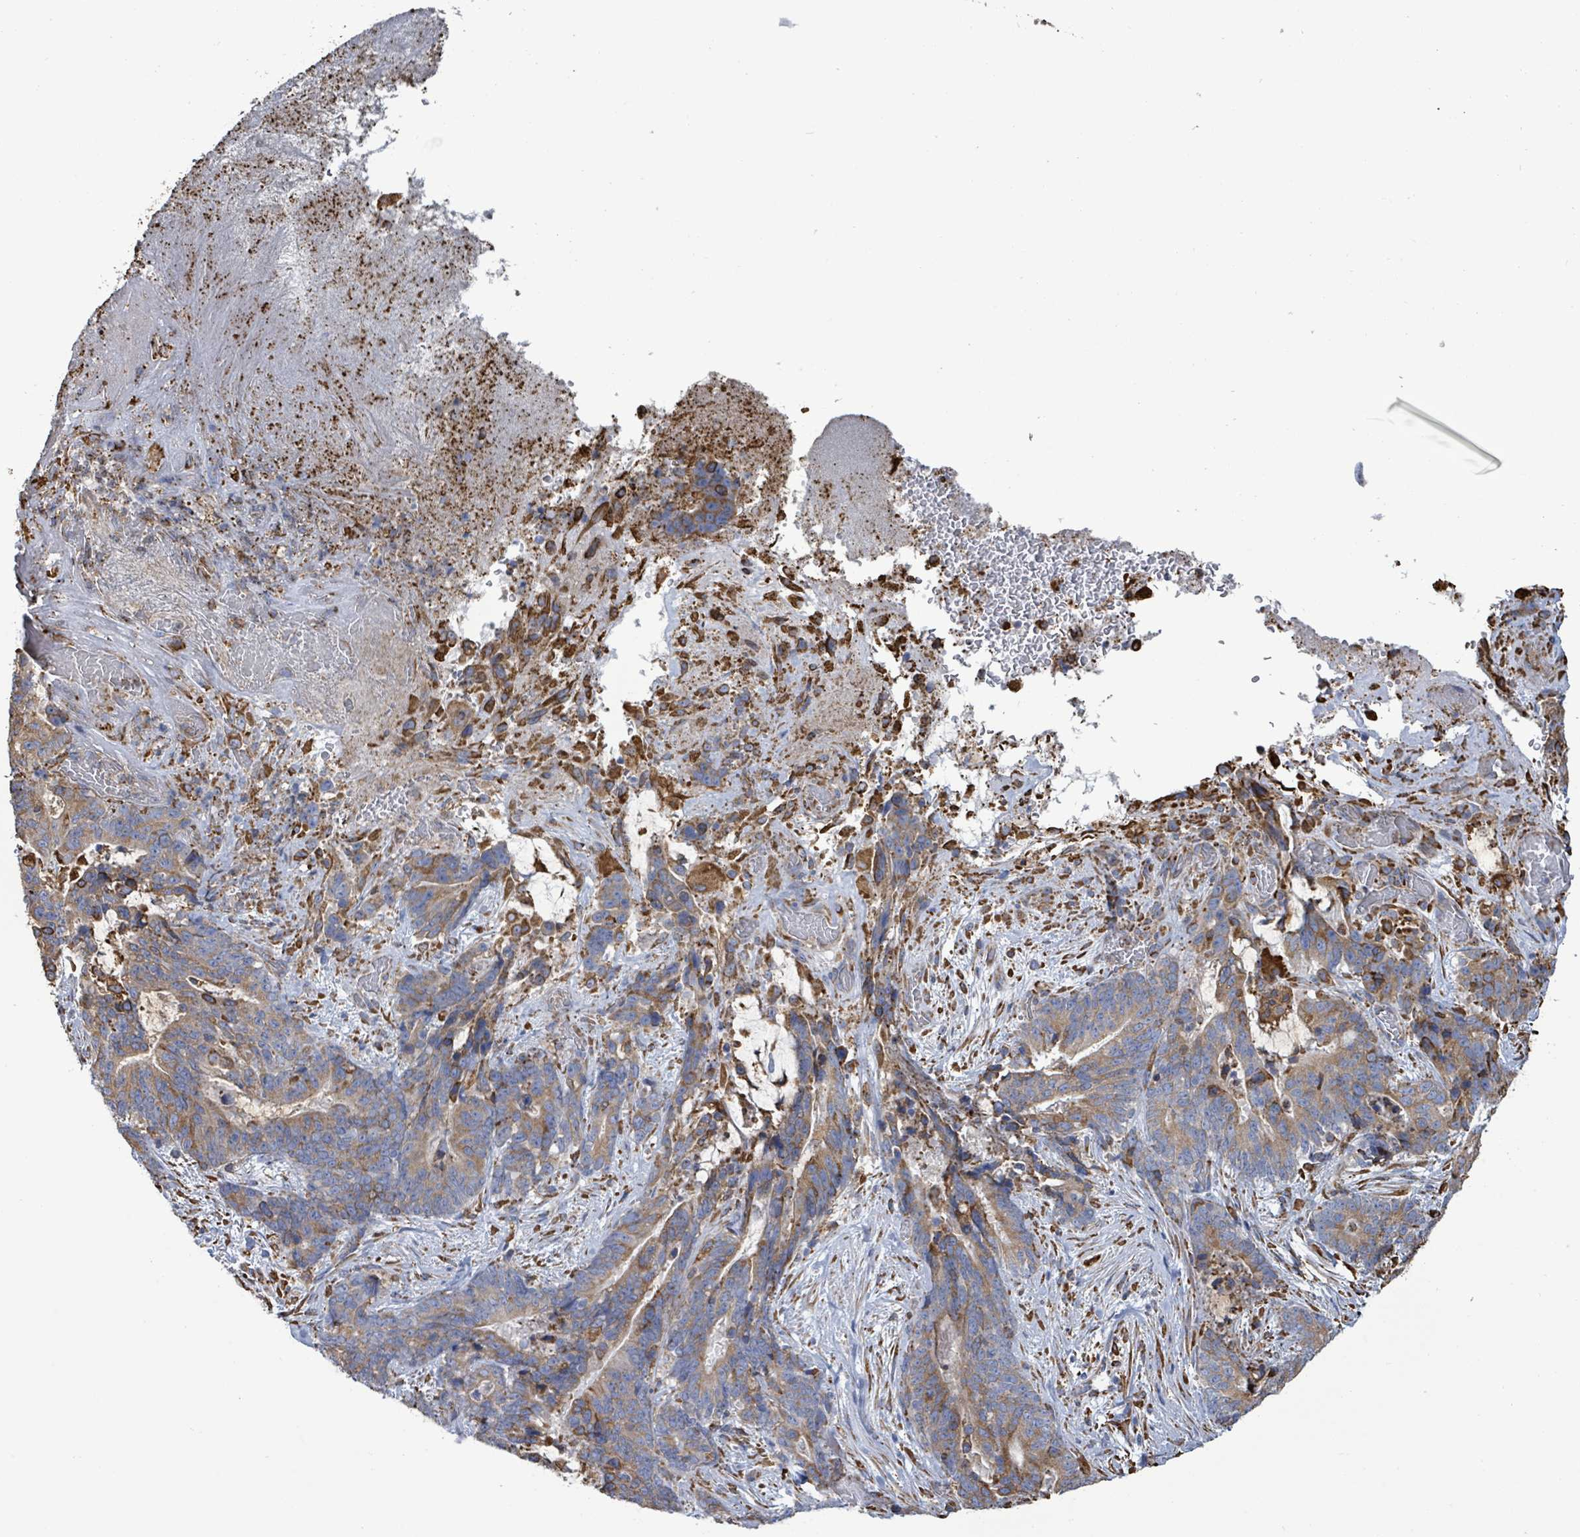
{"staining": {"intensity": "moderate", "quantity": "25%-75%", "location": "cytoplasmic/membranous"}, "tissue": "stomach cancer", "cell_type": "Tumor cells", "image_type": "cancer", "snomed": [{"axis": "morphology", "description": "Normal tissue, NOS"}, {"axis": "morphology", "description": "Adenocarcinoma, NOS"}, {"axis": "topography", "description": "Stomach"}], "caption": "An IHC image of neoplastic tissue is shown. Protein staining in brown shows moderate cytoplasmic/membranous positivity in stomach cancer (adenocarcinoma) within tumor cells.", "gene": "RFPL4A", "patient": {"sex": "female", "age": 64}}